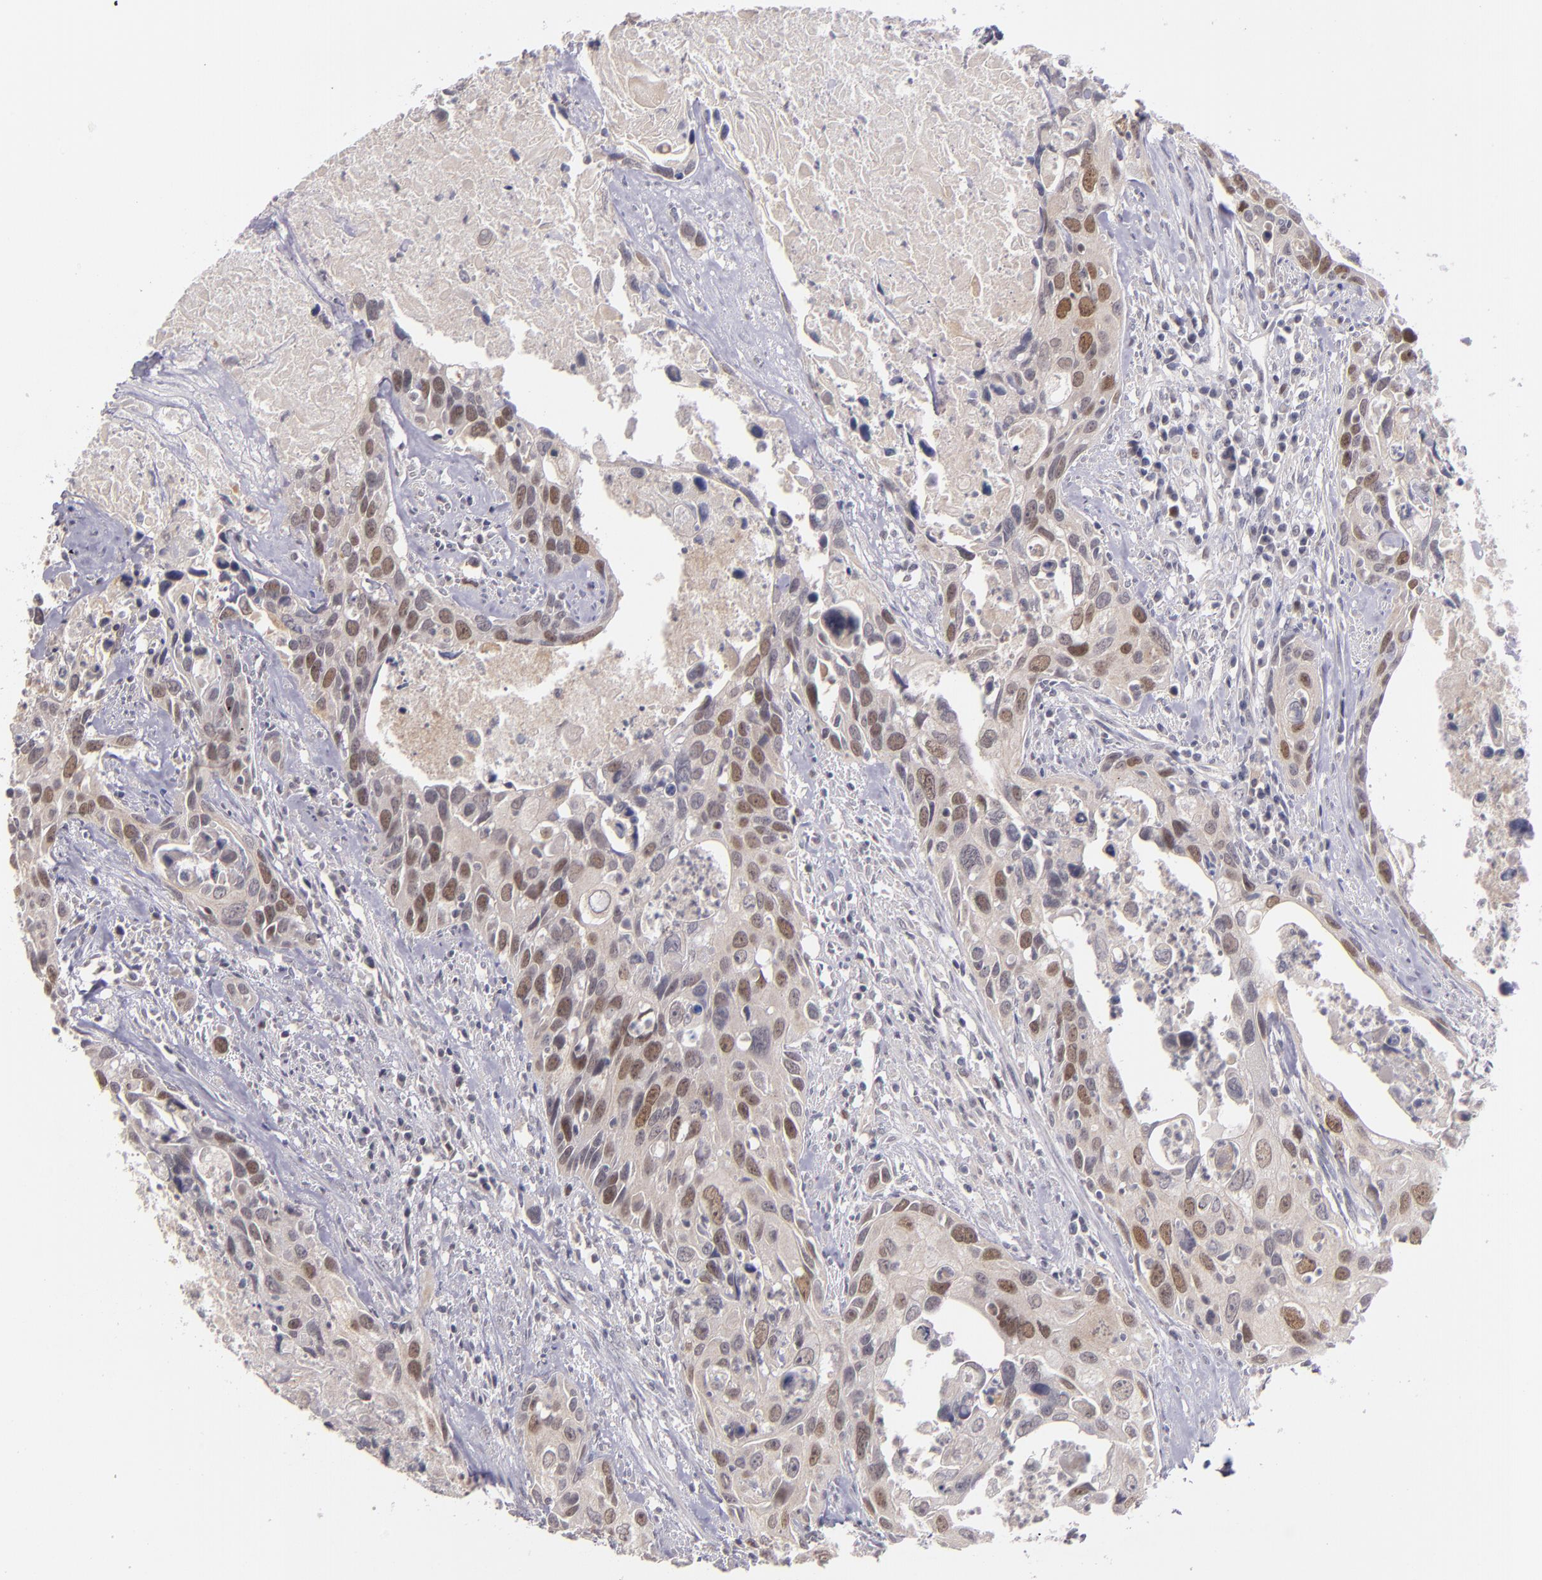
{"staining": {"intensity": "moderate", "quantity": "25%-75%", "location": "nuclear"}, "tissue": "urothelial cancer", "cell_type": "Tumor cells", "image_type": "cancer", "snomed": [{"axis": "morphology", "description": "Urothelial carcinoma, High grade"}, {"axis": "topography", "description": "Urinary bladder"}], "caption": "This image shows IHC staining of urothelial carcinoma (high-grade), with medium moderate nuclear expression in approximately 25%-75% of tumor cells.", "gene": "CDC7", "patient": {"sex": "male", "age": 71}}